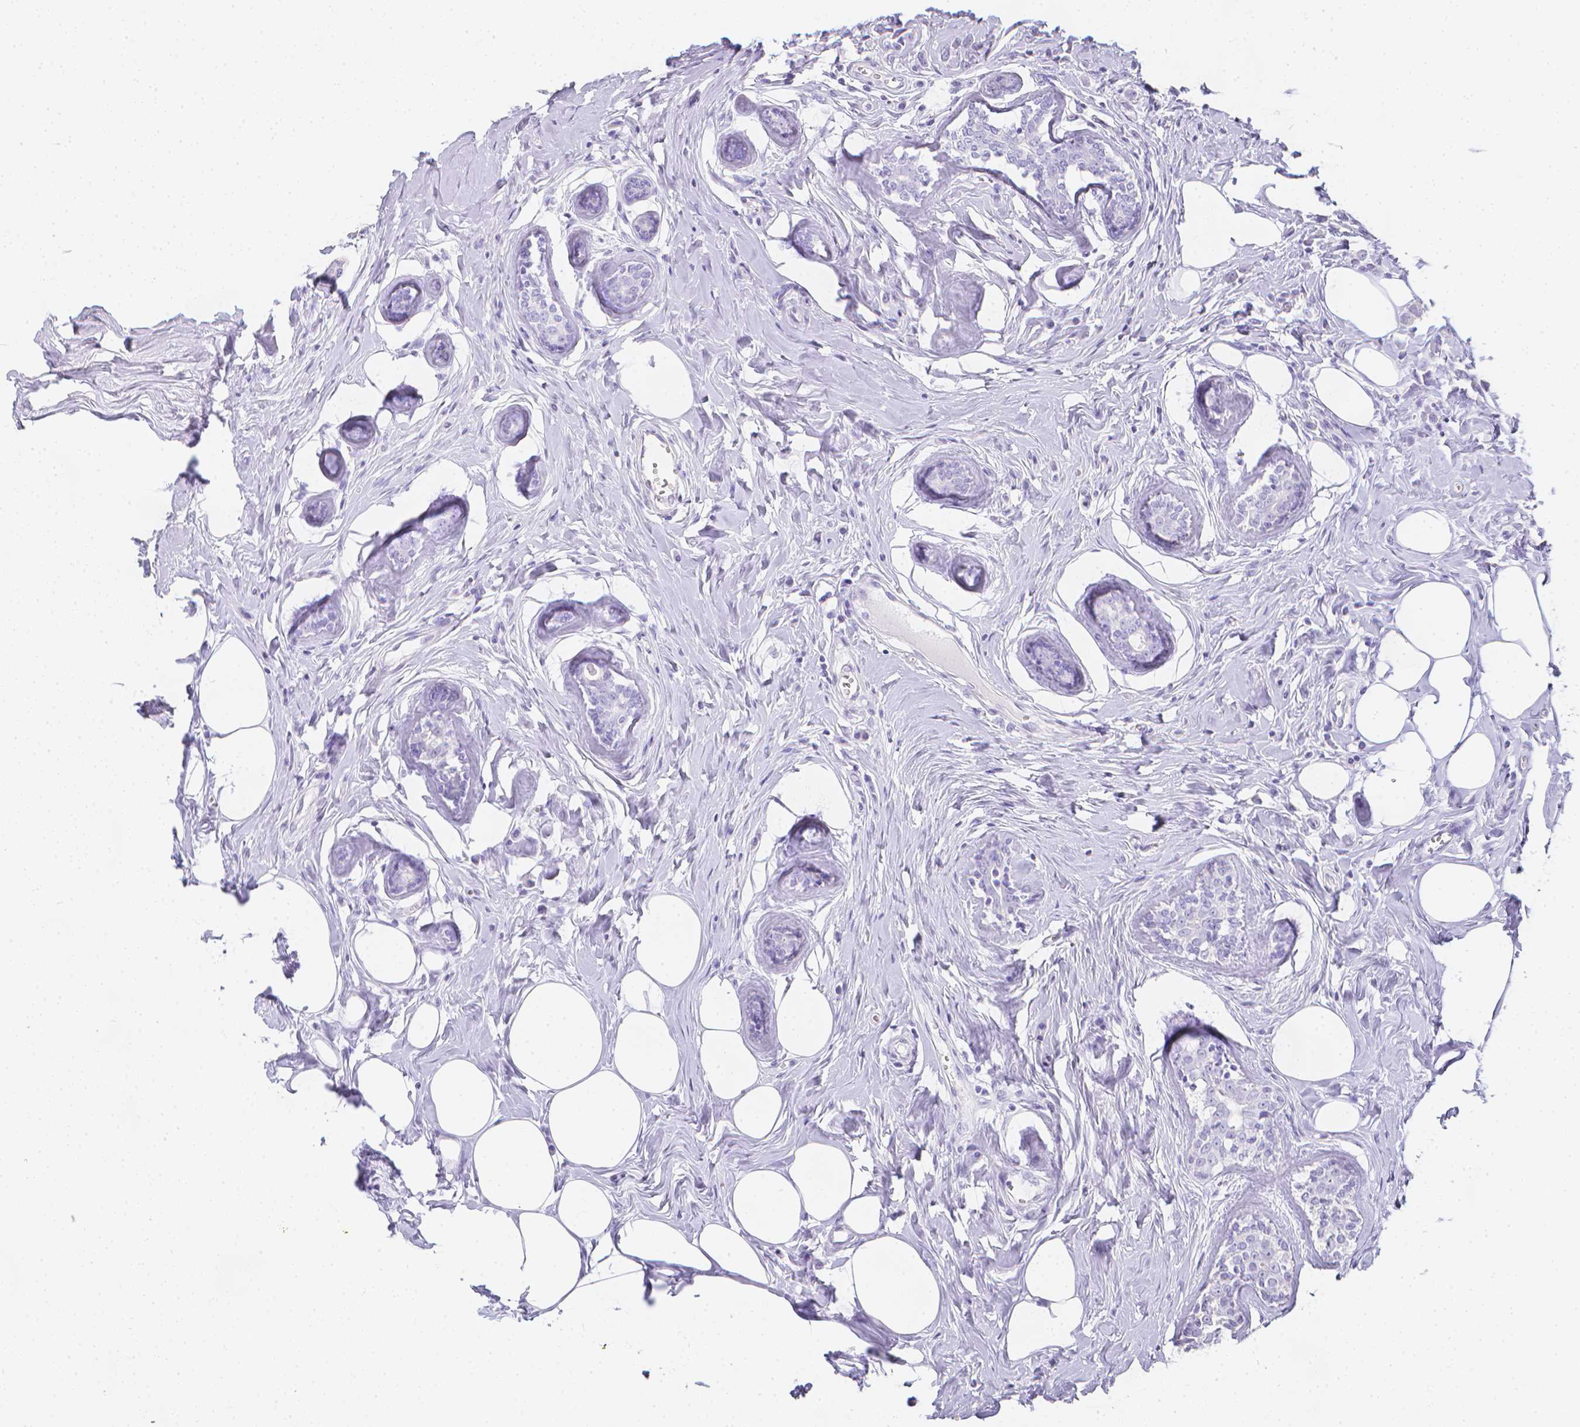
{"staining": {"intensity": "negative", "quantity": "none", "location": "none"}, "tissue": "breast cancer", "cell_type": "Tumor cells", "image_type": "cancer", "snomed": [{"axis": "morphology", "description": "Duct carcinoma"}, {"axis": "topography", "description": "Breast"}], "caption": "High magnification brightfield microscopy of breast cancer (intraductal carcinoma) stained with DAB (brown) and counterstained with hematoxylin (blue): tumor cells show no significant expression.", "gene": "LGALS4", "patient": {"sex": "female", "age": 80}}